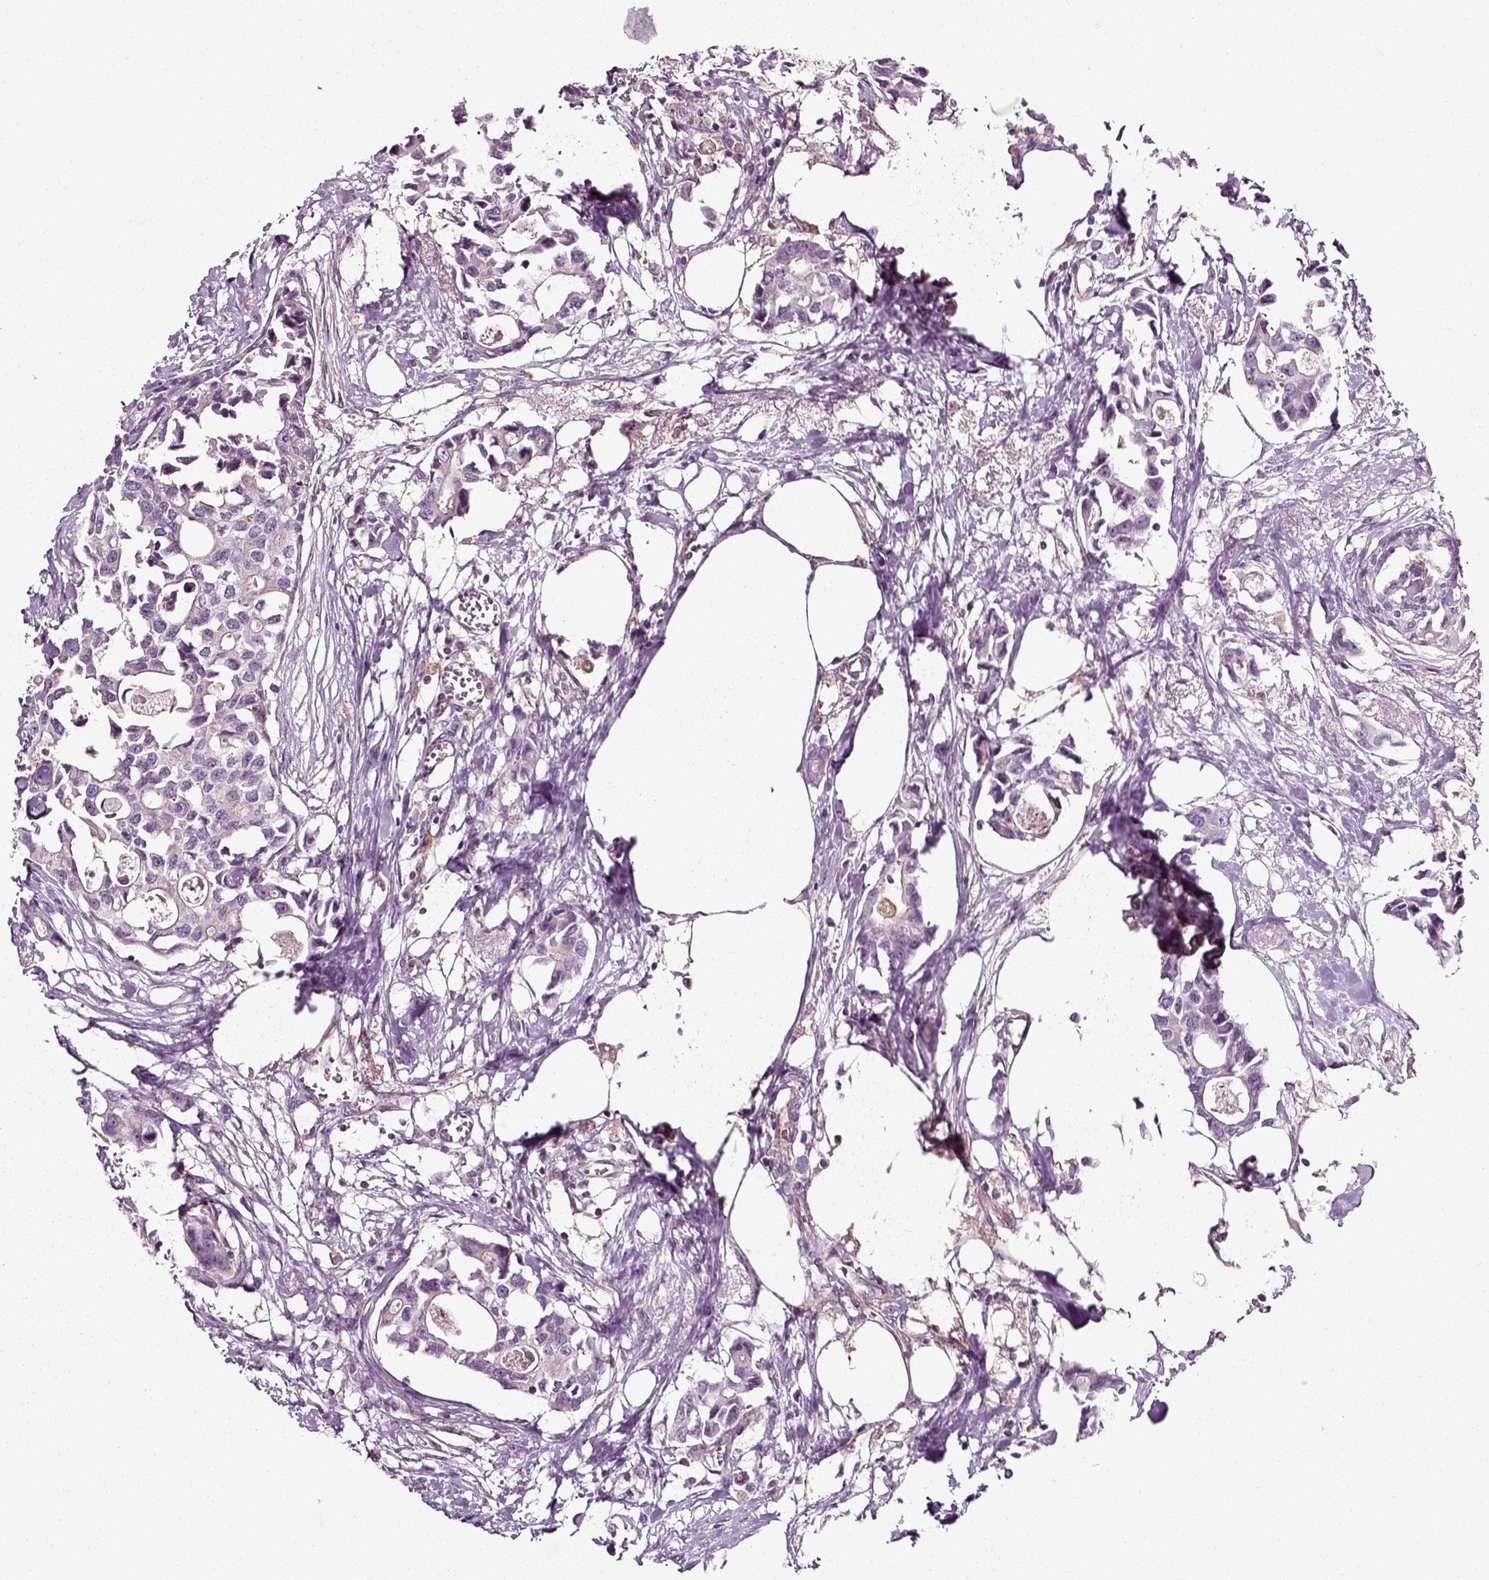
{"staining": {"intensity": "negative", "quantity": "none", "location": "none"}, "tissue": "breast cancer", "cell_type": "Tumor cells", "image_type": "cancer", "snomed": [{"axis": "morphology", "description": "Duct carcinoma"}, {"axis": "topography", "description": "Breast"}], "caption": "Immunohistochemistry (IHC) image of human breast cancer (infiltrating ductal carcinoma) stained for a protein (brown), which displays no positivity in tumor cells.", "gene": "RHOF", "patient": {"sex": "female", "age": 83}}